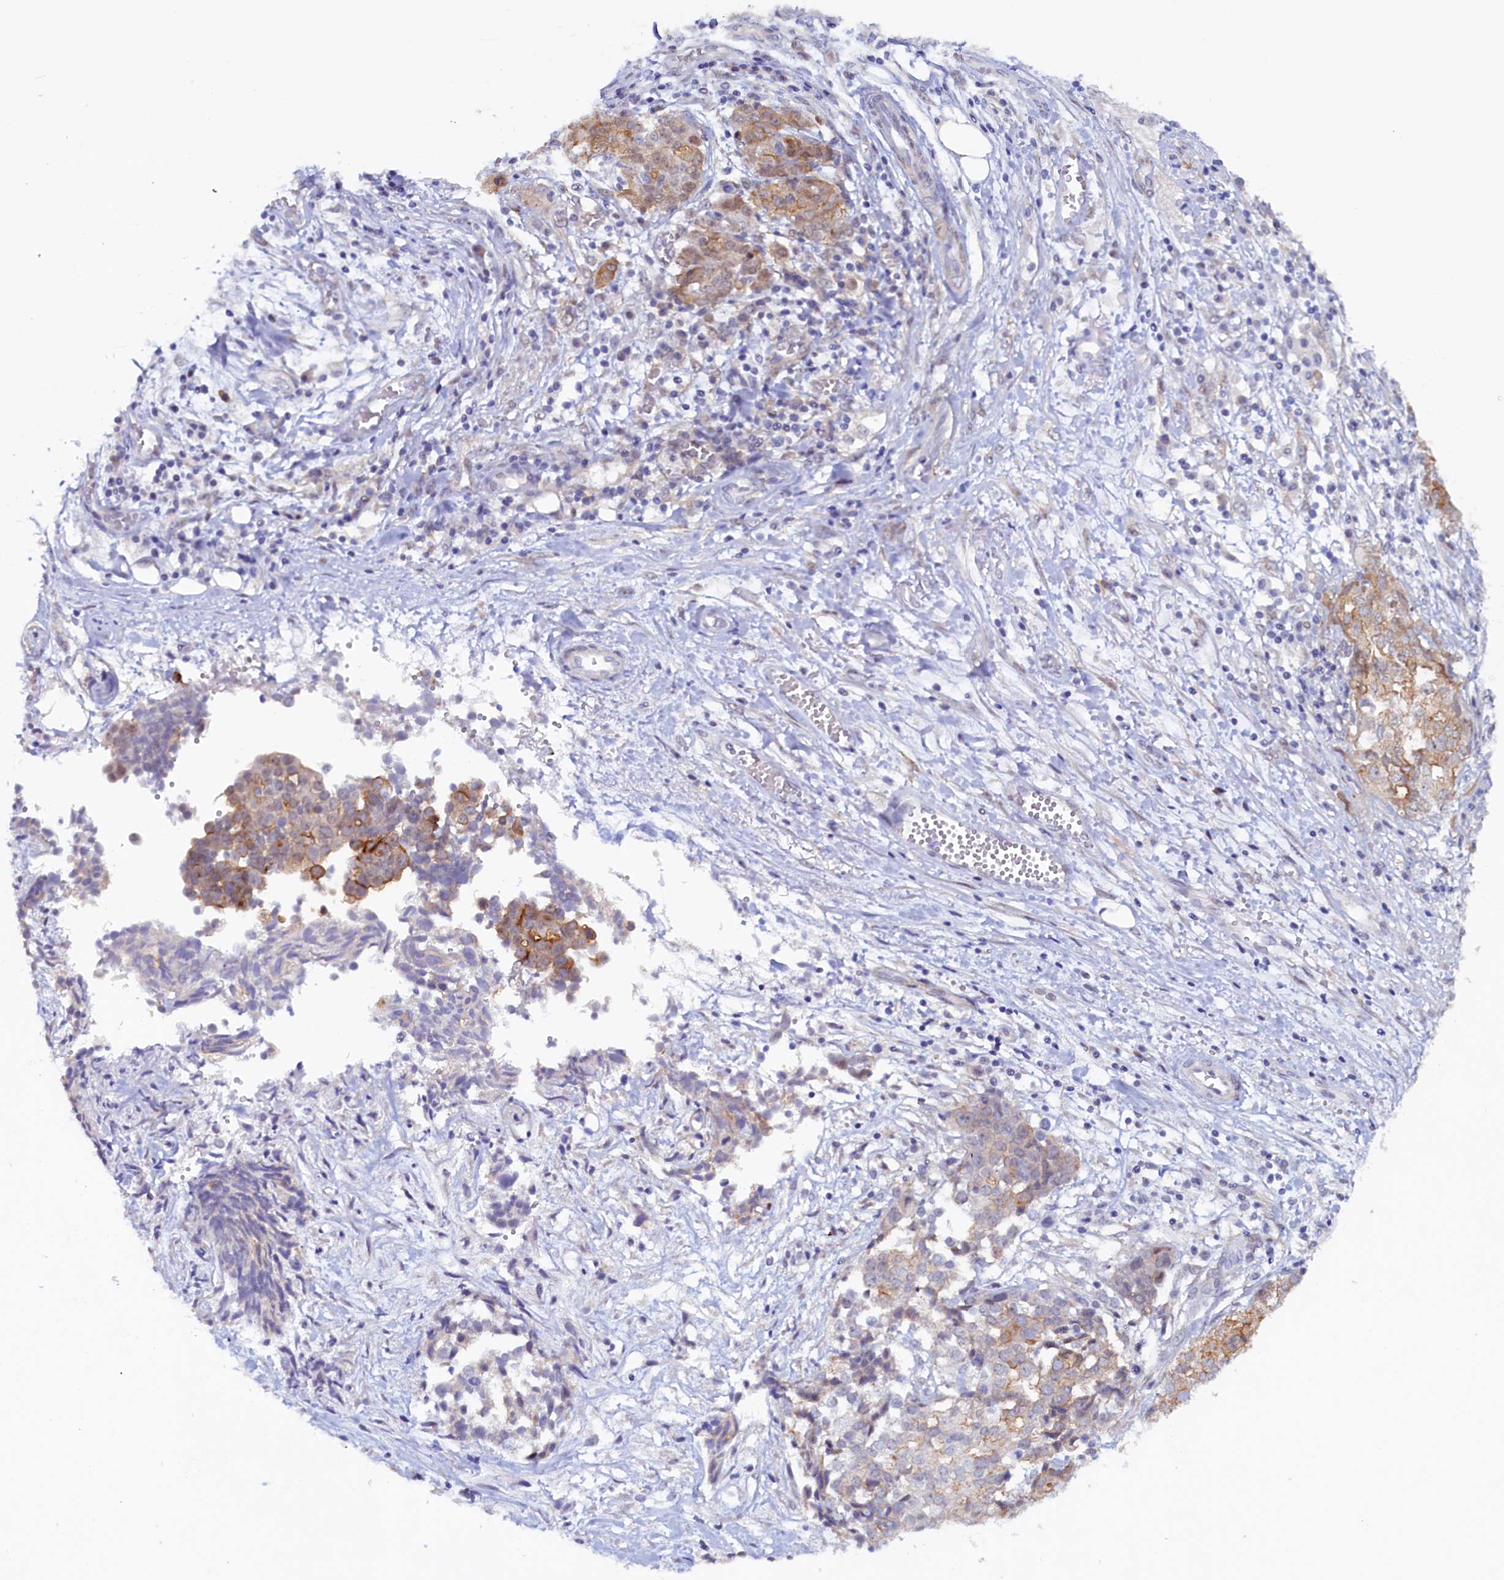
{"staining": {"intensity": "moderate", "quantity": "25%-75%", "location": "cytoplasmic/membranous"}, "tissue": "ovarian cancer", "cell_type": "Tumor cells", "image_type": "cancer", "snomed": [{"axis": "morphology", "description": "Cystadenocarcinoma, serous, NOS"}, {"axis": "topography", "description": "Soft tissue"}, {"axis": "topography", "description": "Ovary"}], "caption": "This histopathology image demonstrates immunohistochemistry staining of ovarian cancer (serous cystadenocarcinoma), with medium moderate cytoplasmic/membranous expression in about 25%-75% of tumor cells.", "gene": "PACSIN3", "patient": {"sex": "female", "age": 57}}